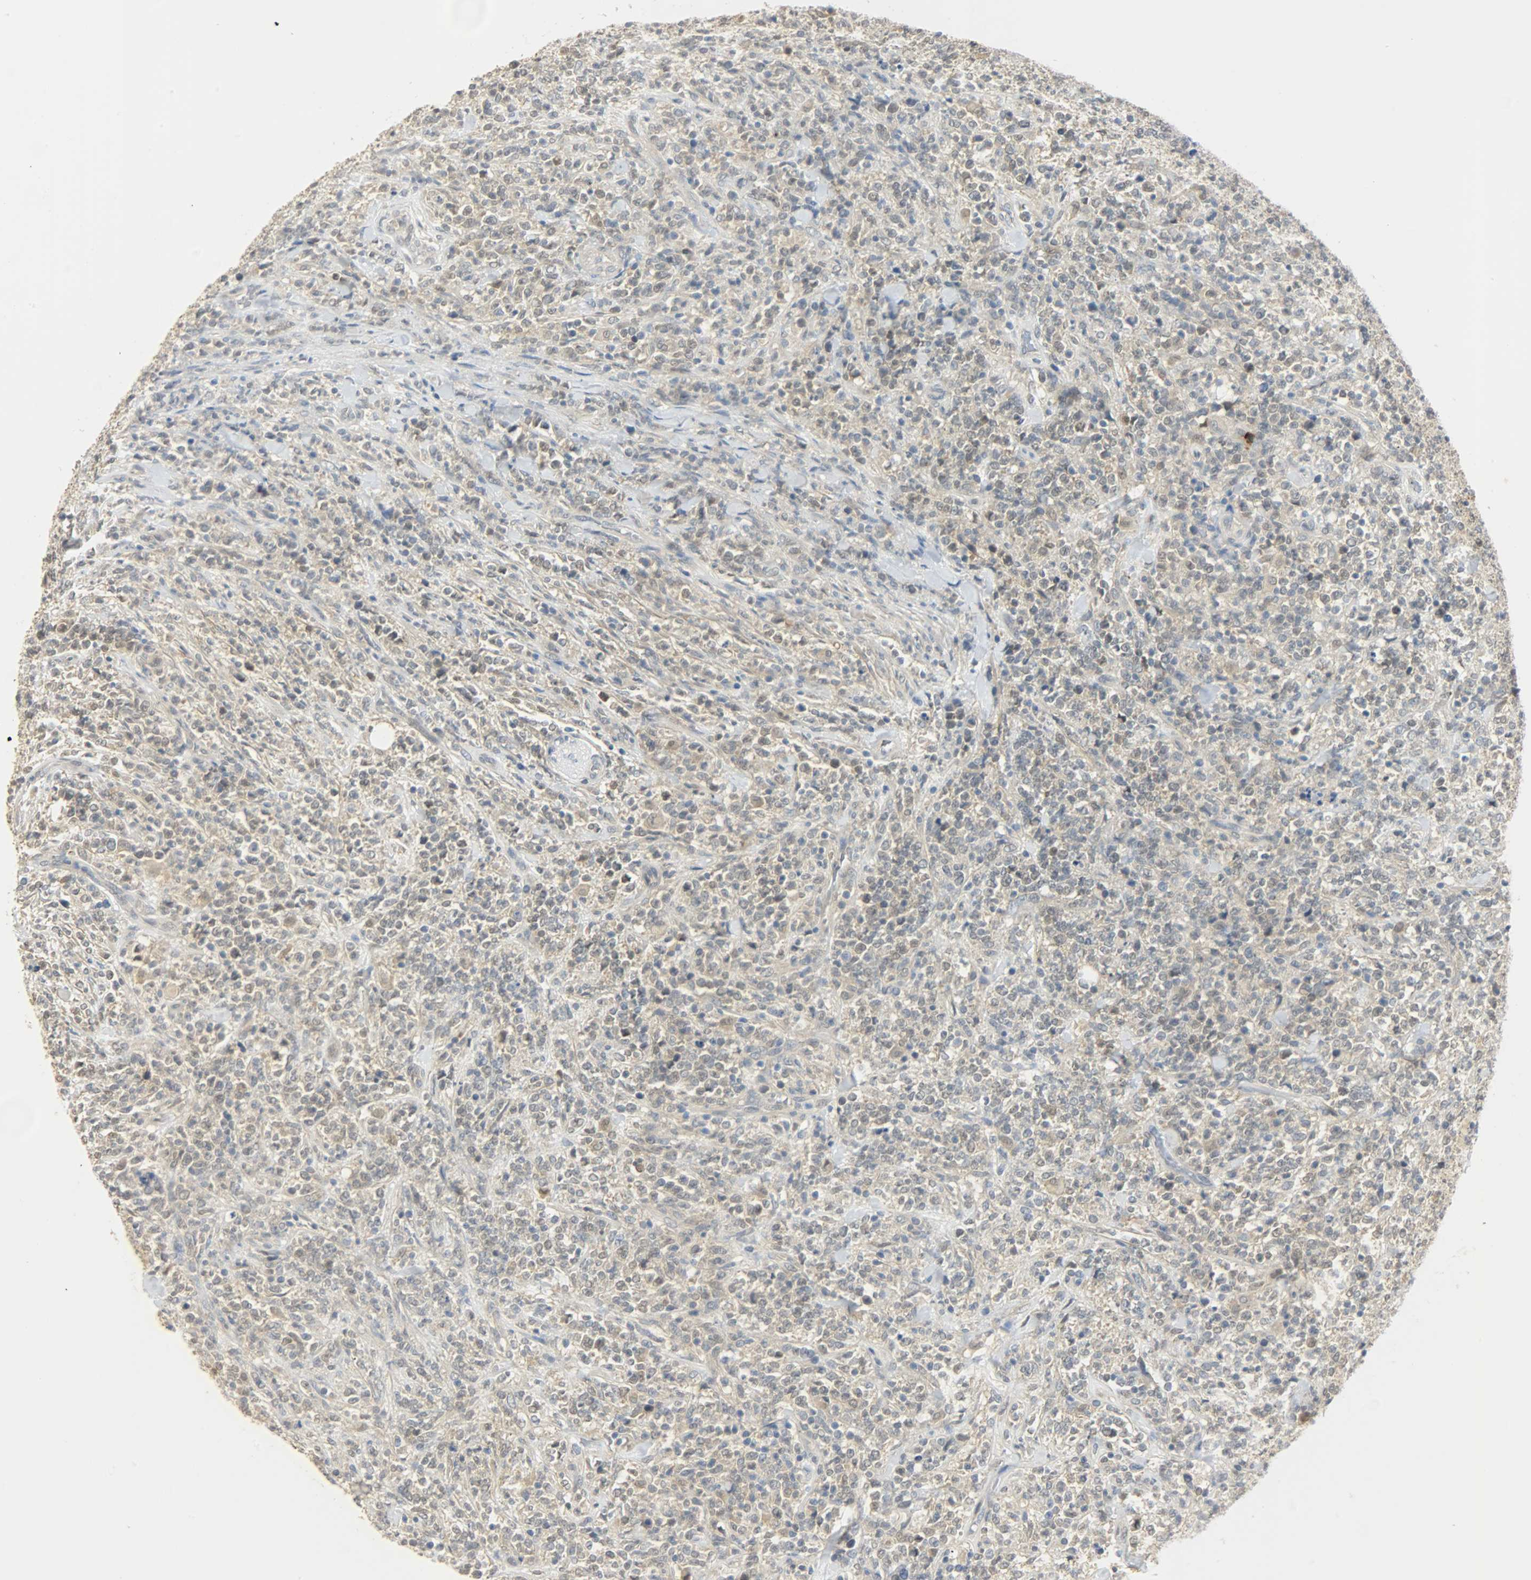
{"staining": {"intensity": "moderate", "quantity": "25%-75%", "location": "cytoplasmic/membranous,nuclear"}, "tissue": "lymphoma", "cell_type": "Tumor cells", "image_type": "cancer", "snomed": [{"axis": "morphology", "description": "Malignant lymphoma, non-Hodgkin's type, High grade"}, {"axis": "topography", "description": "Soft tissue"}], "caption": "IHC micrograph of human high-grade malignant lymphoma, non-Hodgkin's type stained for a protein (brown), which displays medium levels of moderate cytoplasmic/membranous and nuclear expression in about 25%-75% of tumor cells.", "gene": "USP13", "patient": {"sex": "male", "age": 18}}